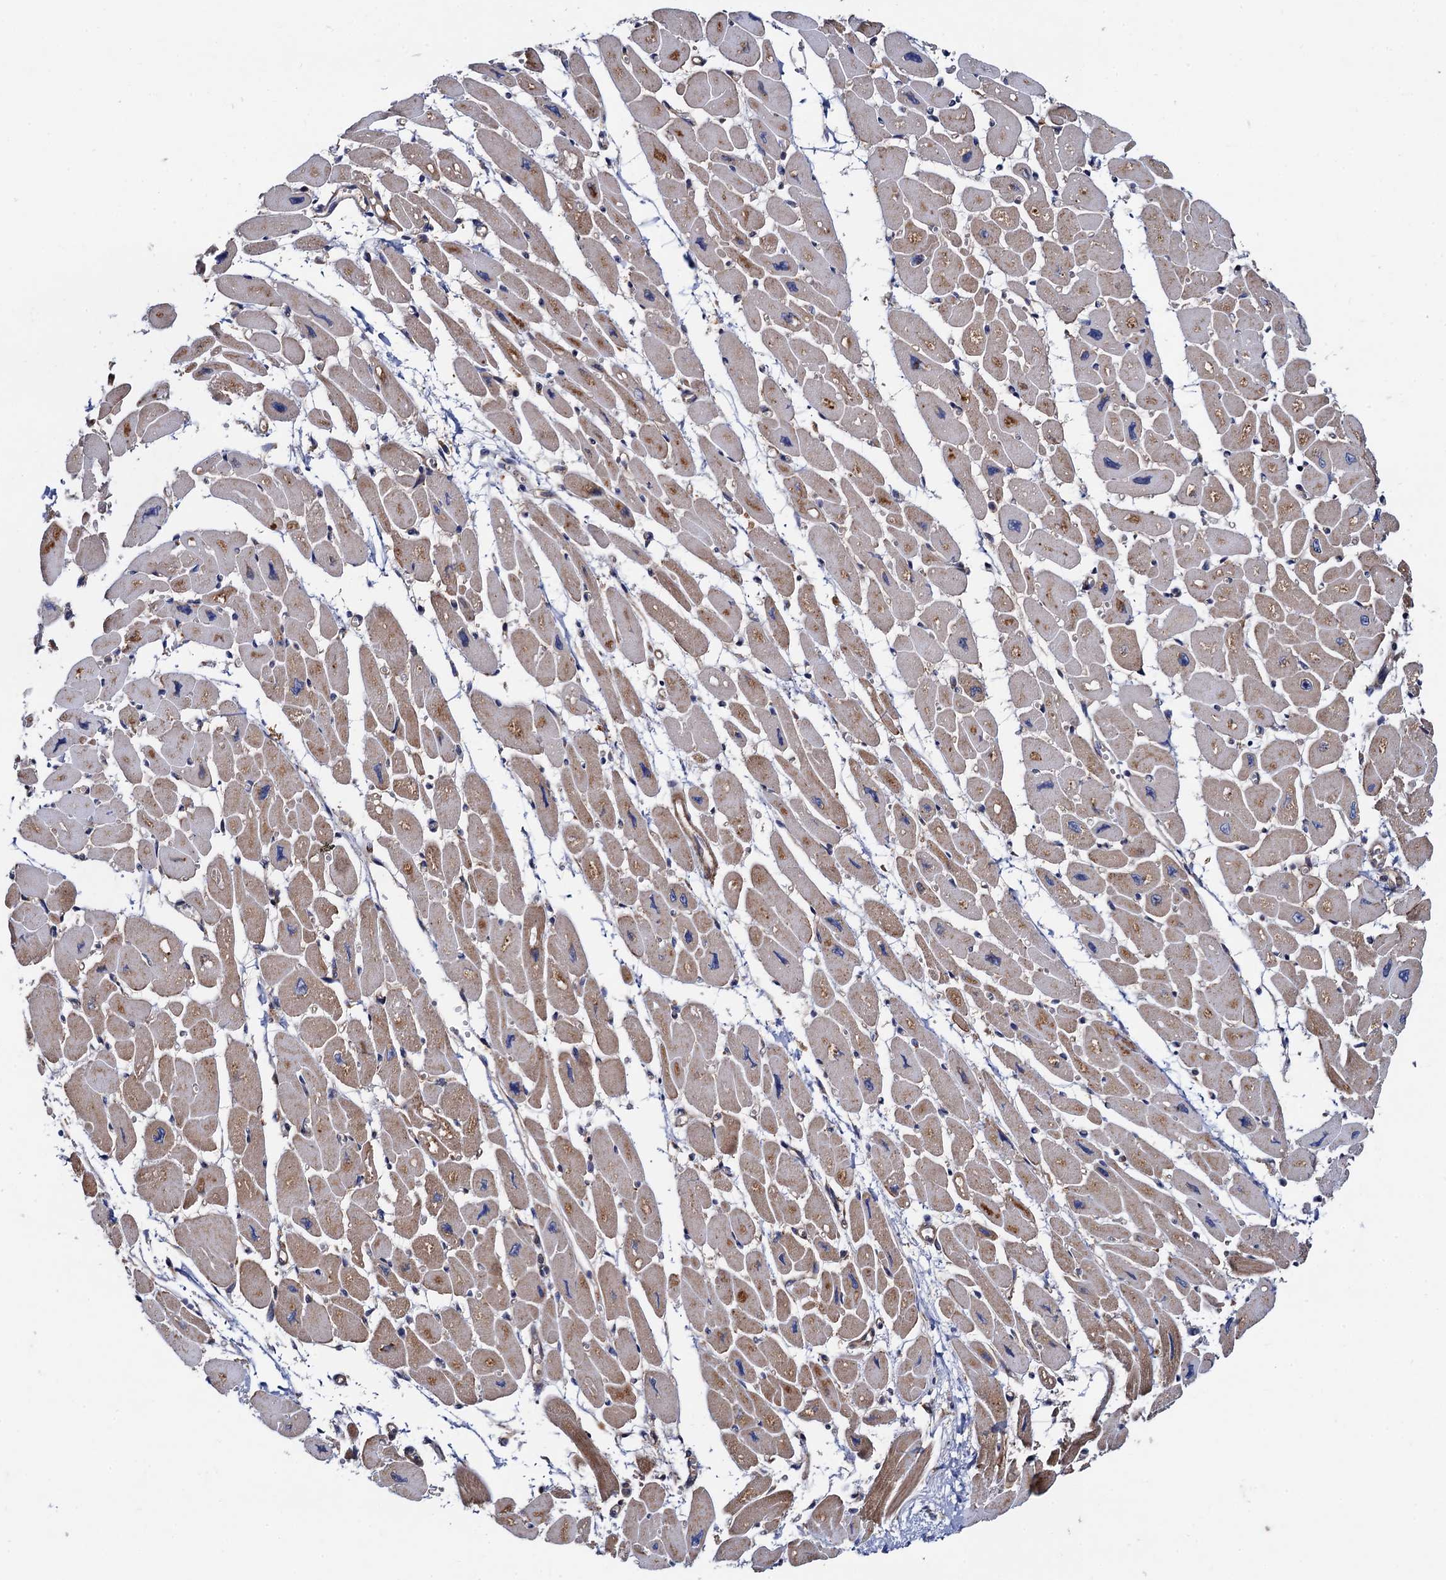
{"staining": {"intensity": "moderate", "quantity": ">75%", "location": "cytoplasmic/membranous"}, "tissue": "heart muscle", "cell_type": "Cardiomyocytes", "image_type": "normal", "snomed": [{"axis": "morphology", "description": "Normal tissue, NOS"}, {"axis": "topography", "description": "Heart"}], "caption": "Immunohistochemical staining of normal heart muscle shows >75% levels of moderate cytoplasmic/membranous protein expression in about >75% of cardiomyocytes. (Brightfield microscopy of DAB IHC at high magnification).", "gene": "MRPL48", "patient": {"sex": "female", "age": 54}}